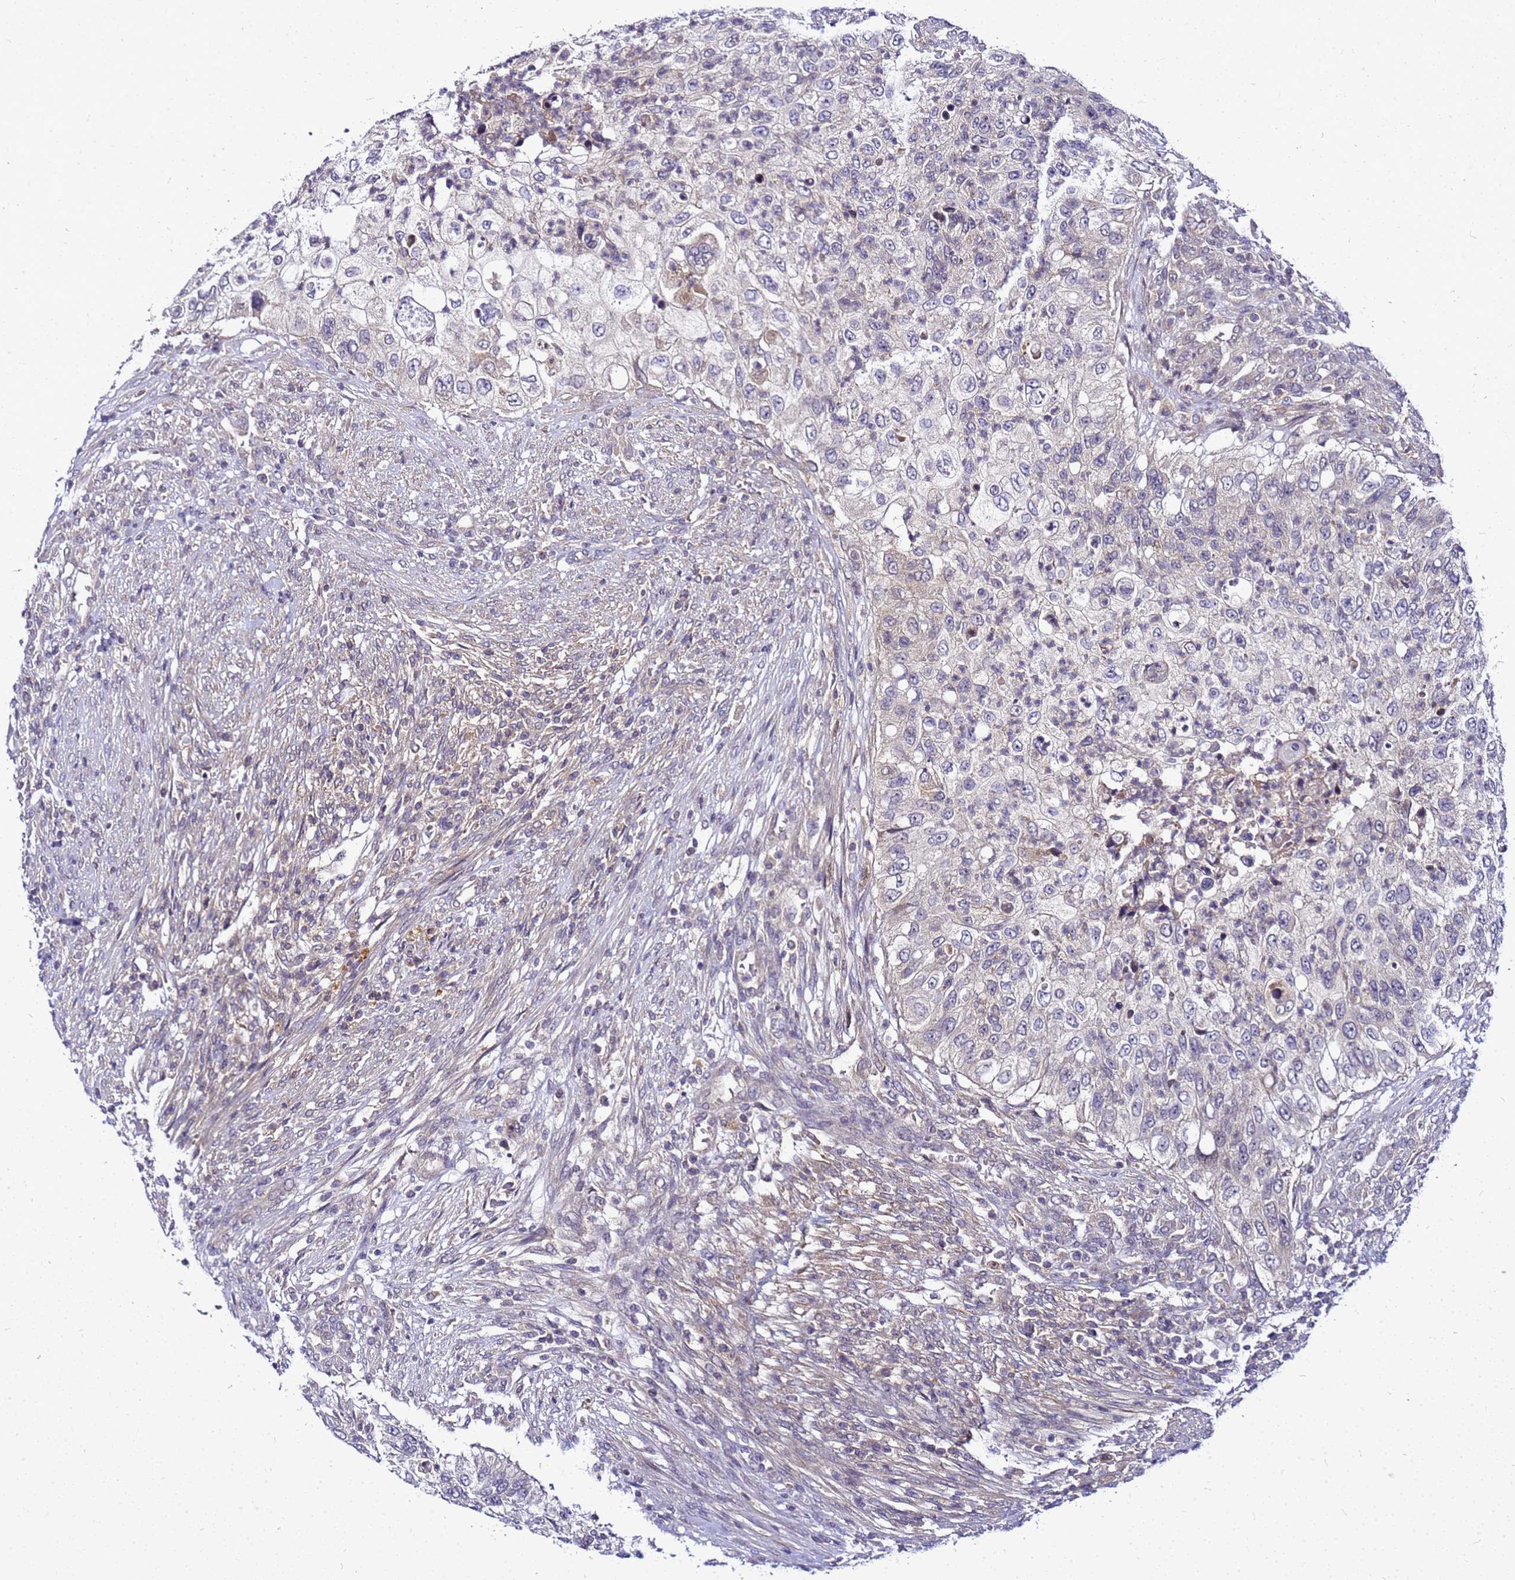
{"staining": {"intensity": "negative", "quantity": "none", "location": "none"}, "tissue": "urothelial cancer", "cell_type": "Tumor cells", "image_type": "cancer", "snomed": [{"axis": "morphology", "description": "Urothelial carcinoma, High grade"}, {"axis": "topography", "description": "Urinary bladder"}], "caption": "Micrograph shows no significant protein positivity in tumor cells of urothelial cancer.", "gene": "SAT1", "patient": {"sex": "female", "age": 60}}